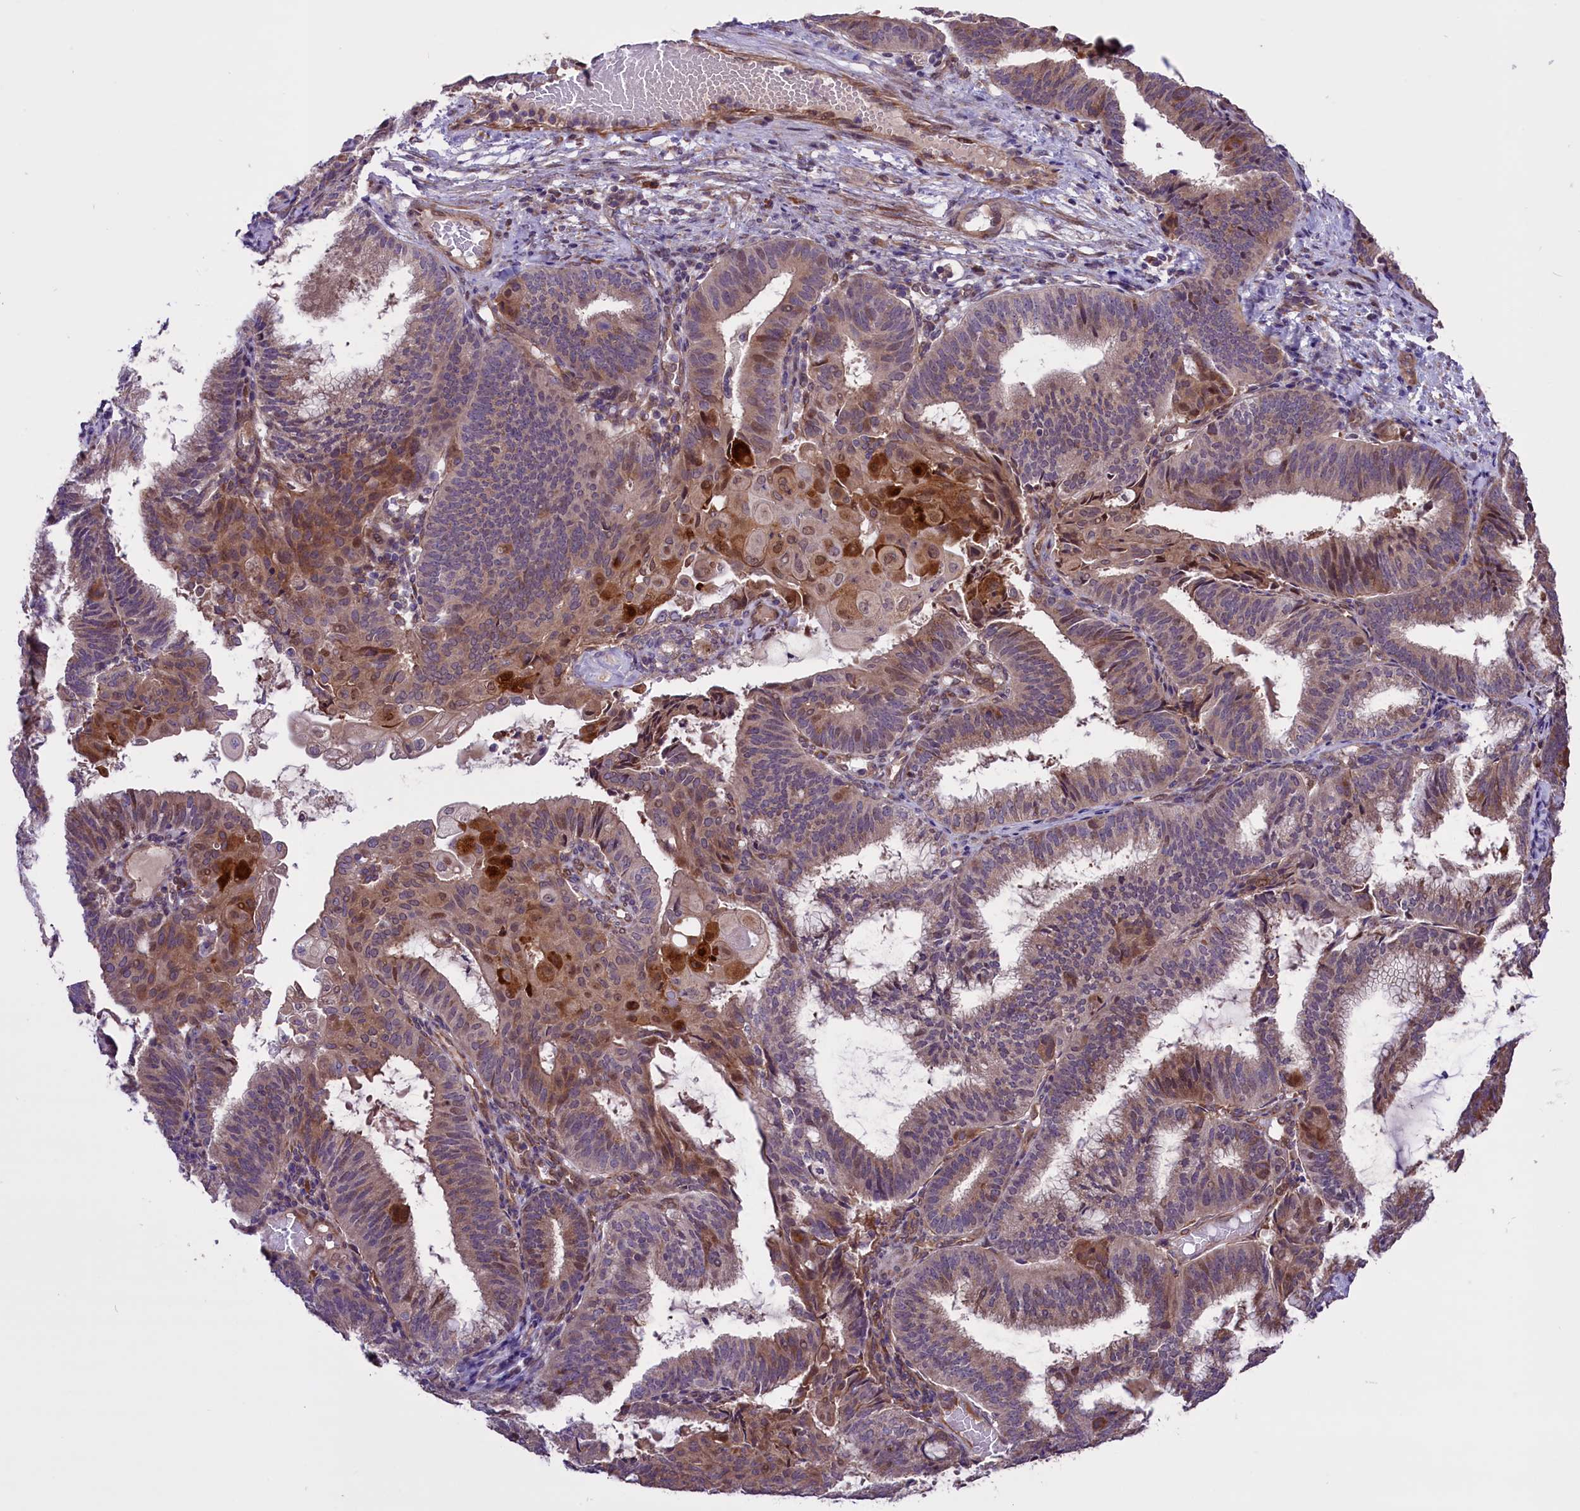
{"staining": {"intensity": "moderate", "quantity": "<25%", "location": "cytoplasmic/membranous"}, "tissue": "endometrial cancer", "cell_type": "Tumor cells", "image_type": "cancer", "snomed": [{"axis": "morphology", "description": "Adenocarcinoma, NOS"}, {"axis": "topography", "description": "Endometrium"}], "caption": "Immunohistochemistry (IHC) of adenocarcinoma (endometrial) displays low levels of moderate cytoplasmic/membranous expression in about <25% of tumor cells.", "gene": "HDAC5", "patient": {"sex": "female", "age": 49}}